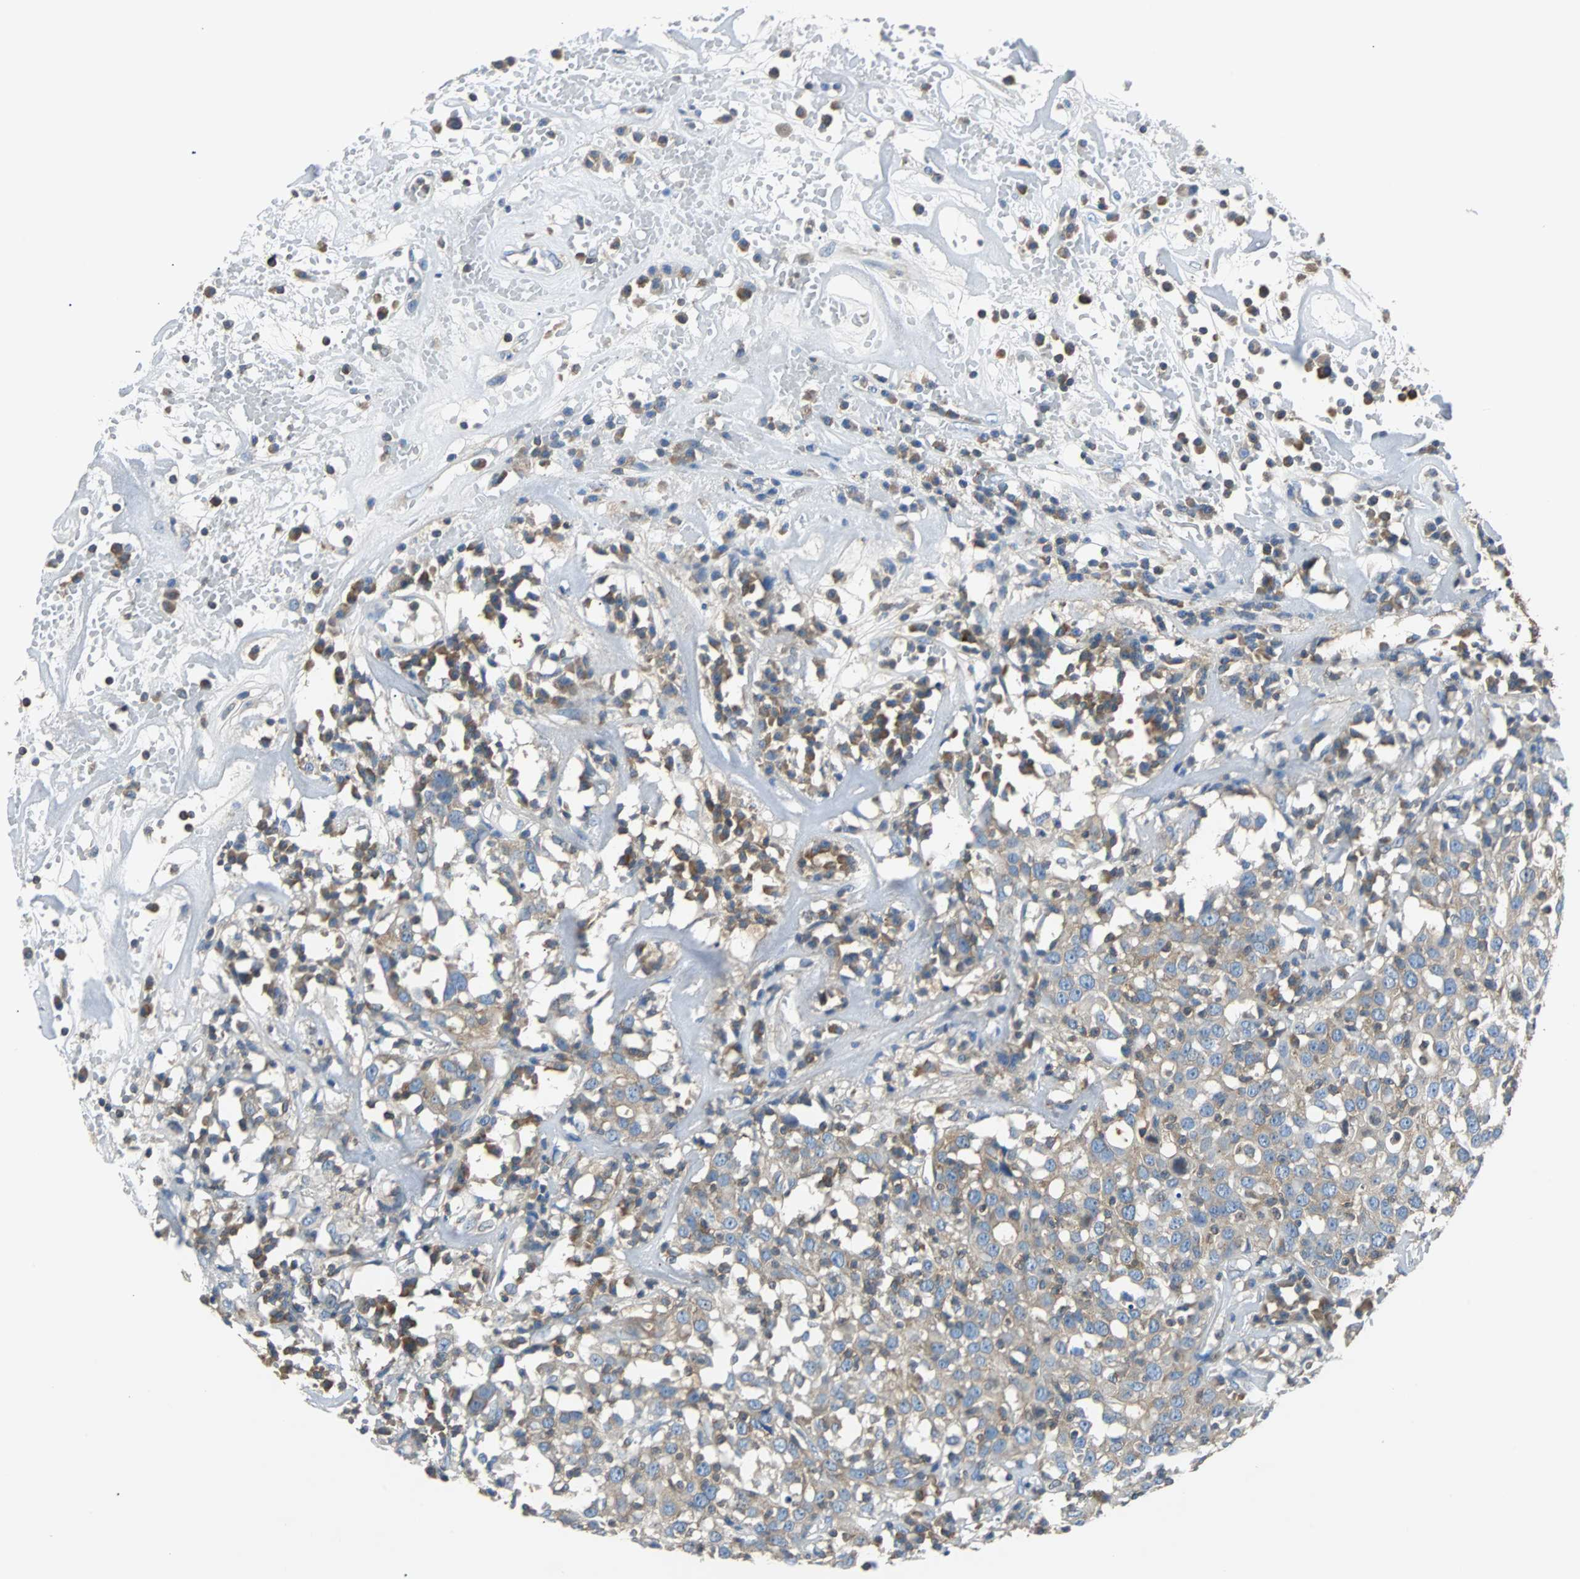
{"staining": {"intensity": "weak", "quantity": ">75%", "location": "cytoplasmic/membranous"}, "tissue": "head and neck cancer", "cell_type": "Tumor cells", "image_type": "cancer", "snomed": [{"axis": "morphology", "description": "Adenocarcinoma, NOS"}, {"axis": "topography", "description": "Salivary gland"}, {"axis": "topography", "description": "Head-Neck"}], "caption": "Immunohistochemical staining of human adenocarcinoma (head and neck) shows low levels of weak cytoplasmic/membranous protein expression in approximately >75% of tumor cells.", "gene": "TSC22D4", "patient": {"sex": "female", "age": 65}}